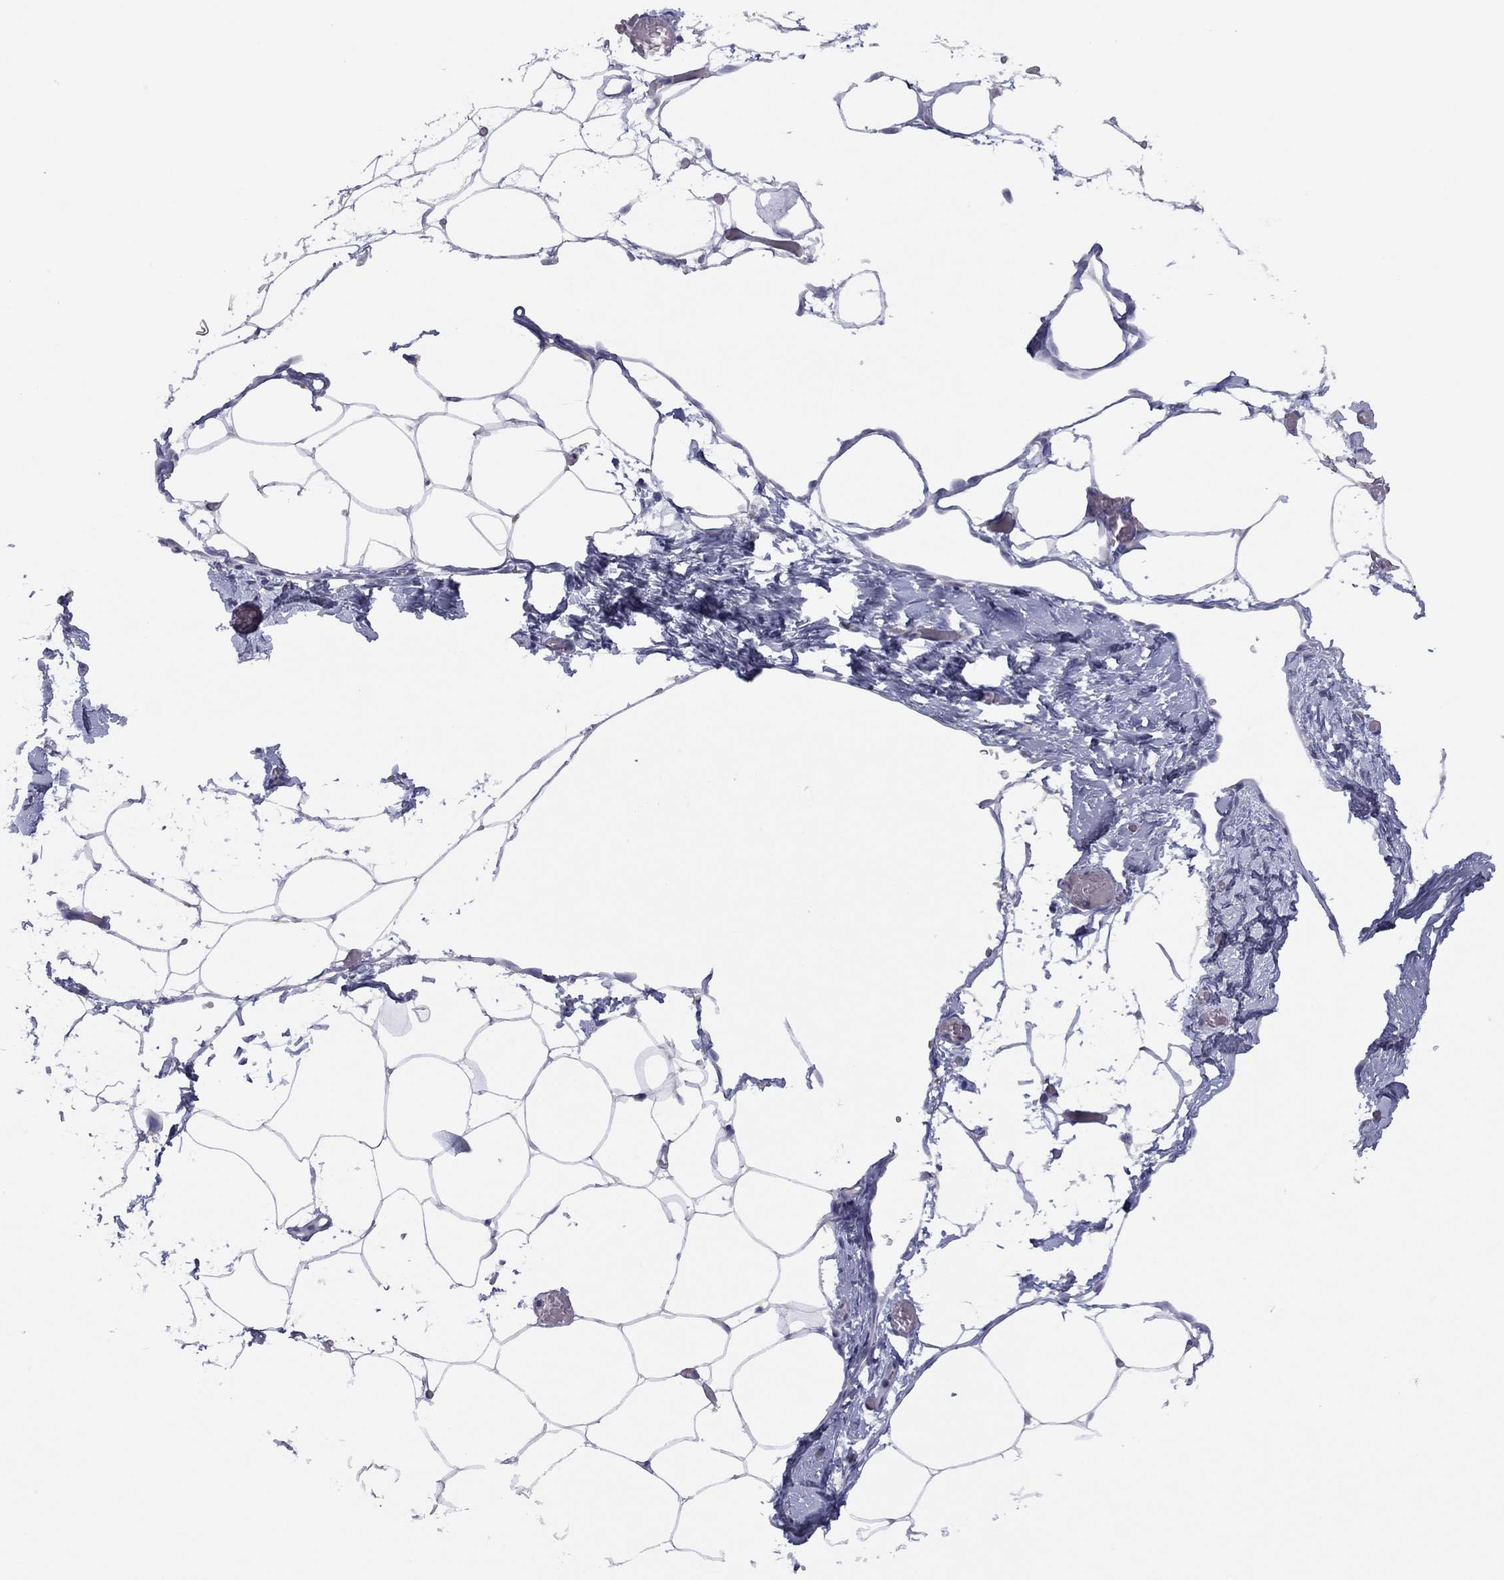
{"staining": {"intensity": "negative", "quantity": "none", "location": "none"}, "tissue": "adipose tissue", "cell_type": "Adipocytes", "image_type": "normal", "snomed": [{"axis": "morphology", "description": "Normal tissue, NOS"}, {"axis": "topography", "description": "Adipose tissue"}], "caption": "A photomicrograph of adipose tissue stained for a protein reveals no brown staining in adipocytes.", "gene": "CYP2B6", "patient": {"sex": "male", "age": 57}}